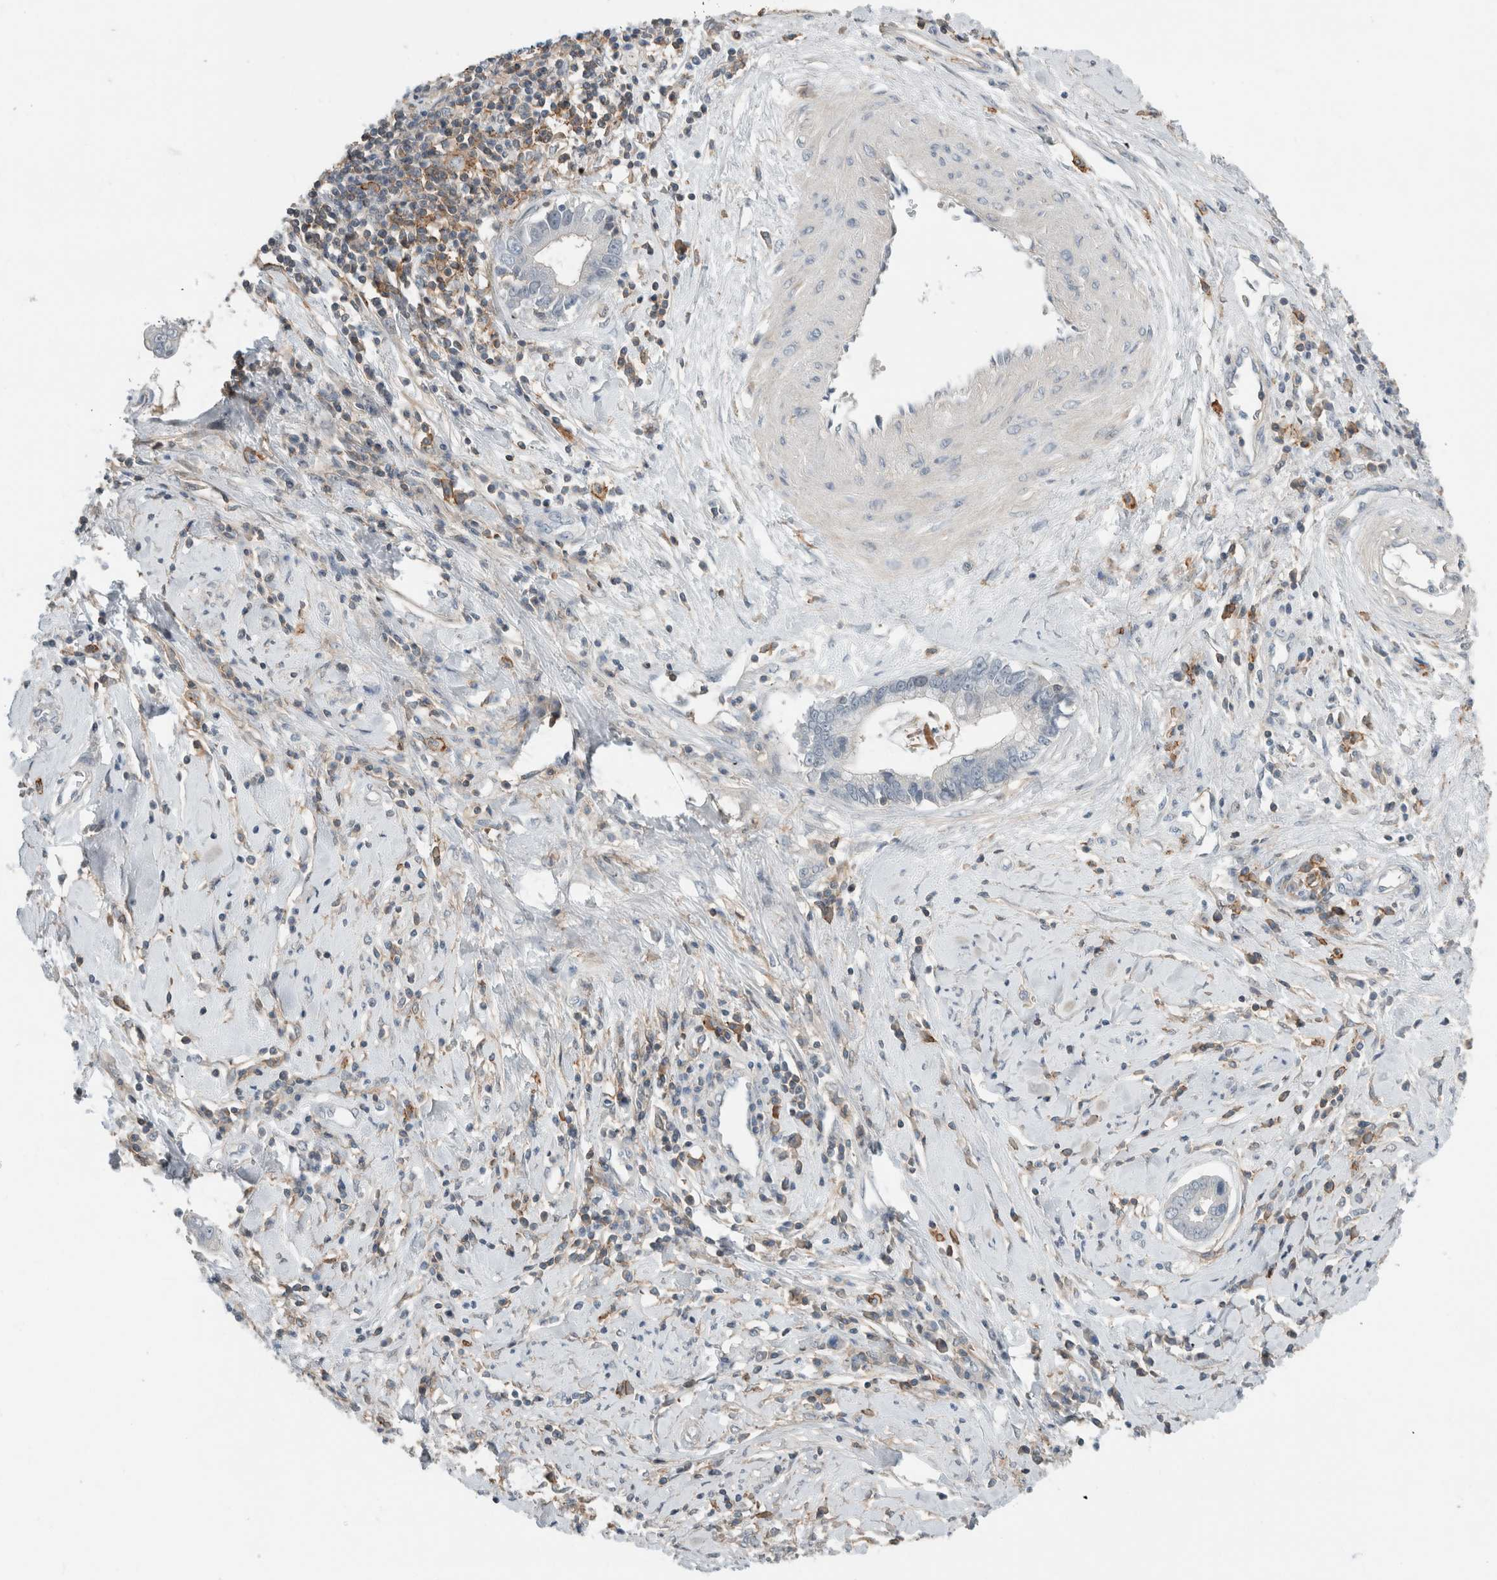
{"staining": {"intensity": "negative", "quantity": "none", "location": "none"}, "tissue": "cervical cancer", "cell_type": "Tumor cells", "image_type": "cancer", "snomed": [{"axis": "morphology", "description": "Adenocarcinoma, NOS"}, {"axis": "topography", "description": "Cervix"}], "caption": "Protein analysis of adenocarcinoma (cervical) exhibits no significant staining in tumor cells. (IHC, brightfield microscopy, high magnification).", "gene": "ERCC6L2", "patient": {"sex": "female", "age": 44}}